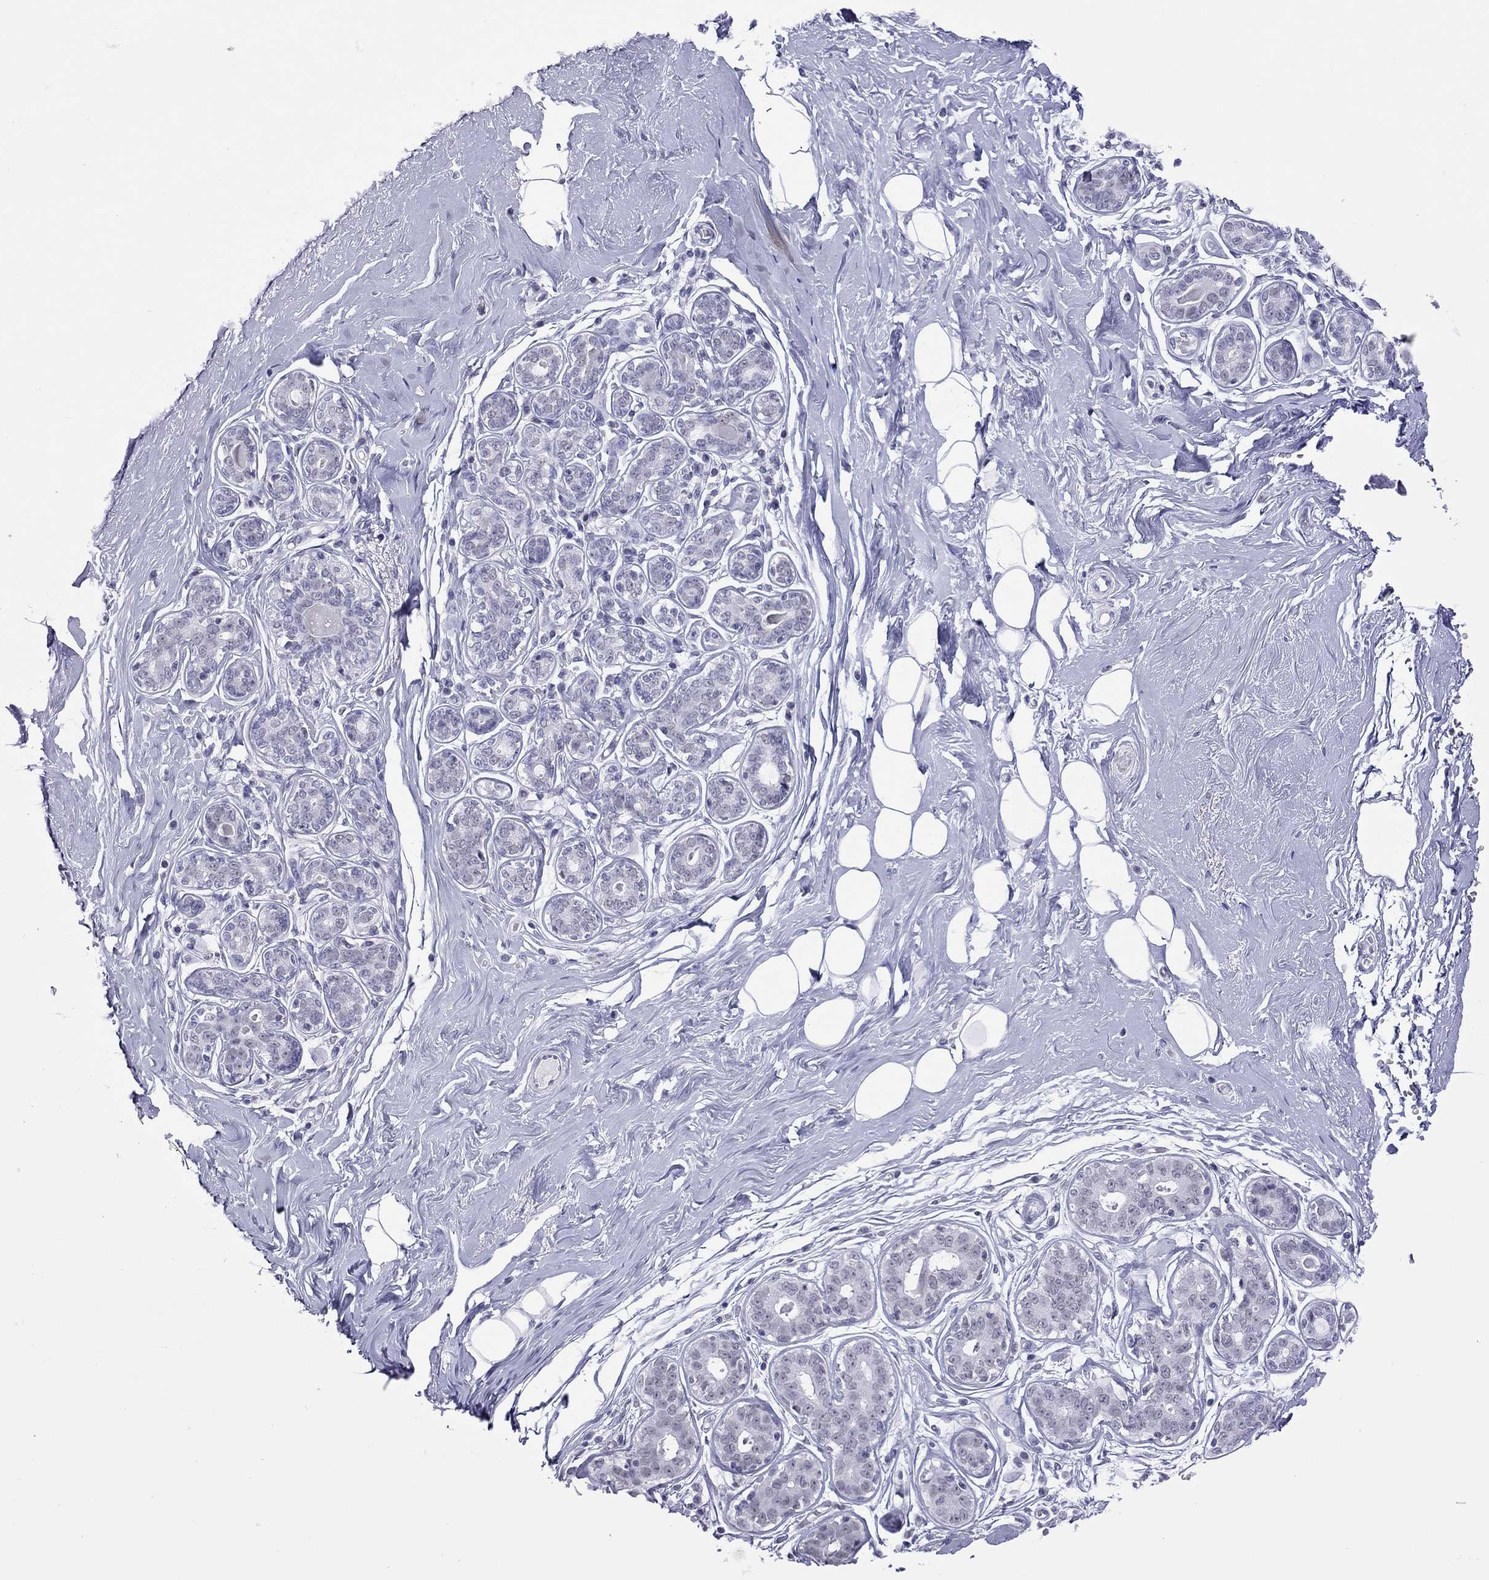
{"staining": {"intensity": "negative", "quantity": "none", "location": "none"}, "tissue": "breast", "cell_type": "Adipocytes", "image_type": "normal", "snomed": [{"axis": "morphology", "description": "Normal tissue, NOS"}, {"axis": "topography", "description": "Skin"}, {"axis": "topography", "description": "Breast"}], "caption": "DAB (3,3'-diaminobenzidine) immunohistochemical staining of unremarkable breast shows no significant positivity in adipocytes. (Stains: DAB immunohistochemistry with hematoxylin counter stain, Microscopy: brightfield microscopy at high magnification).", "gene": "JHY", "patient": {"sex": "female", "age": 43}}